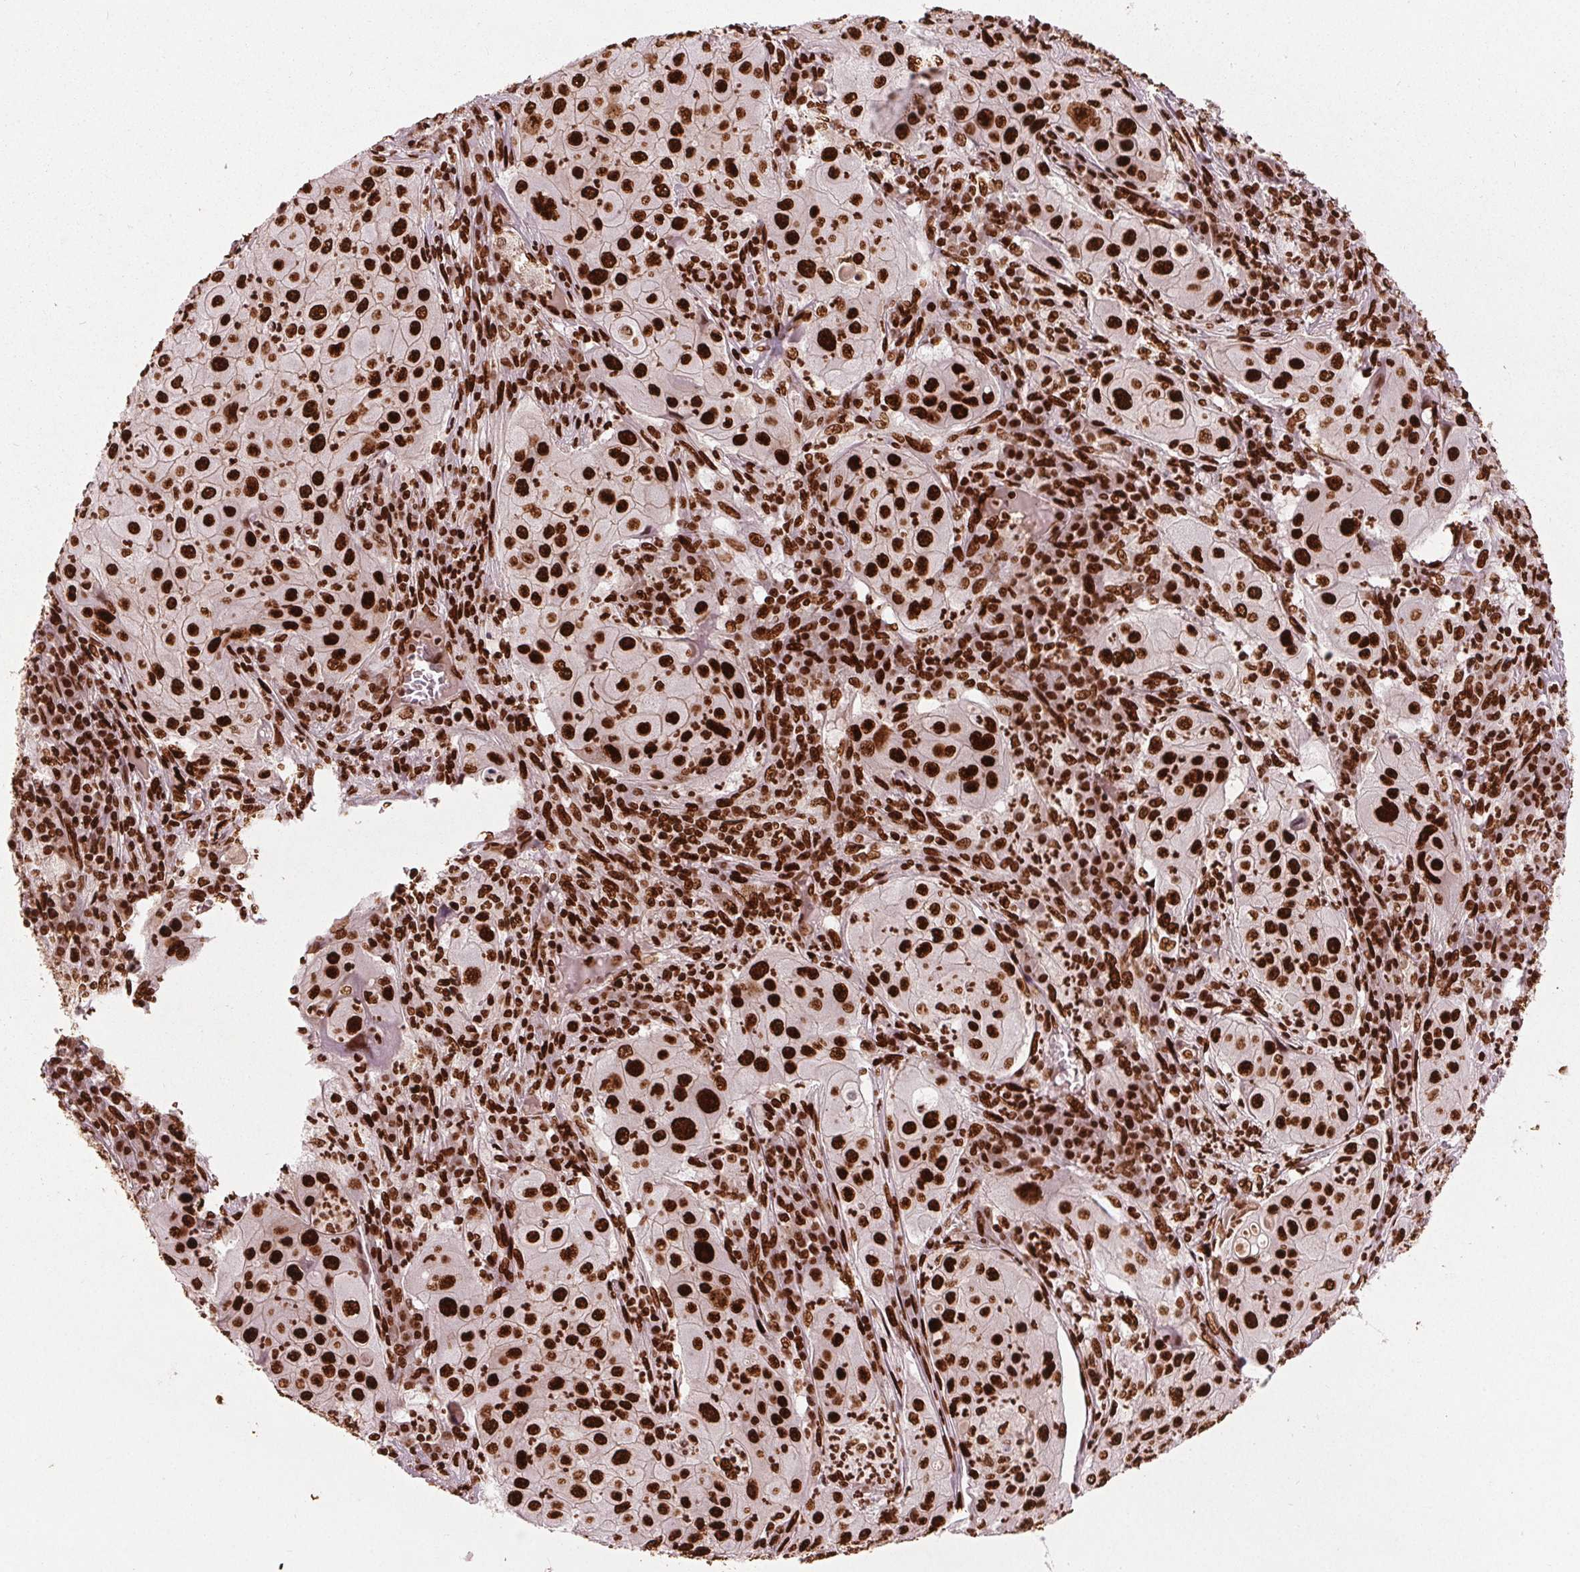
{"staining": {"intensity": "strong", "quantity": ">75%", "location": "nuclear"}, "tissue": "lung cancer", "cell_type": "Tumor cells", "image_type": "cancer", "snomed": [{"axis": "morphology", "description": "Squamous cell carcinoma, NOS"}, {"axis": "topography", "description": "Lung"}], "caption": "IHC photomicrograph of neoplastic tissue: human squamous cell carcinoma (lung) stained using immunohistochemistry demonstrates high levels of strong protein expression localized specifically in the nuclear of tumor cells, appearing as a nuclear brown color.", "gene": "BRD4", "patient": {"sex": "female", "age": 59}}